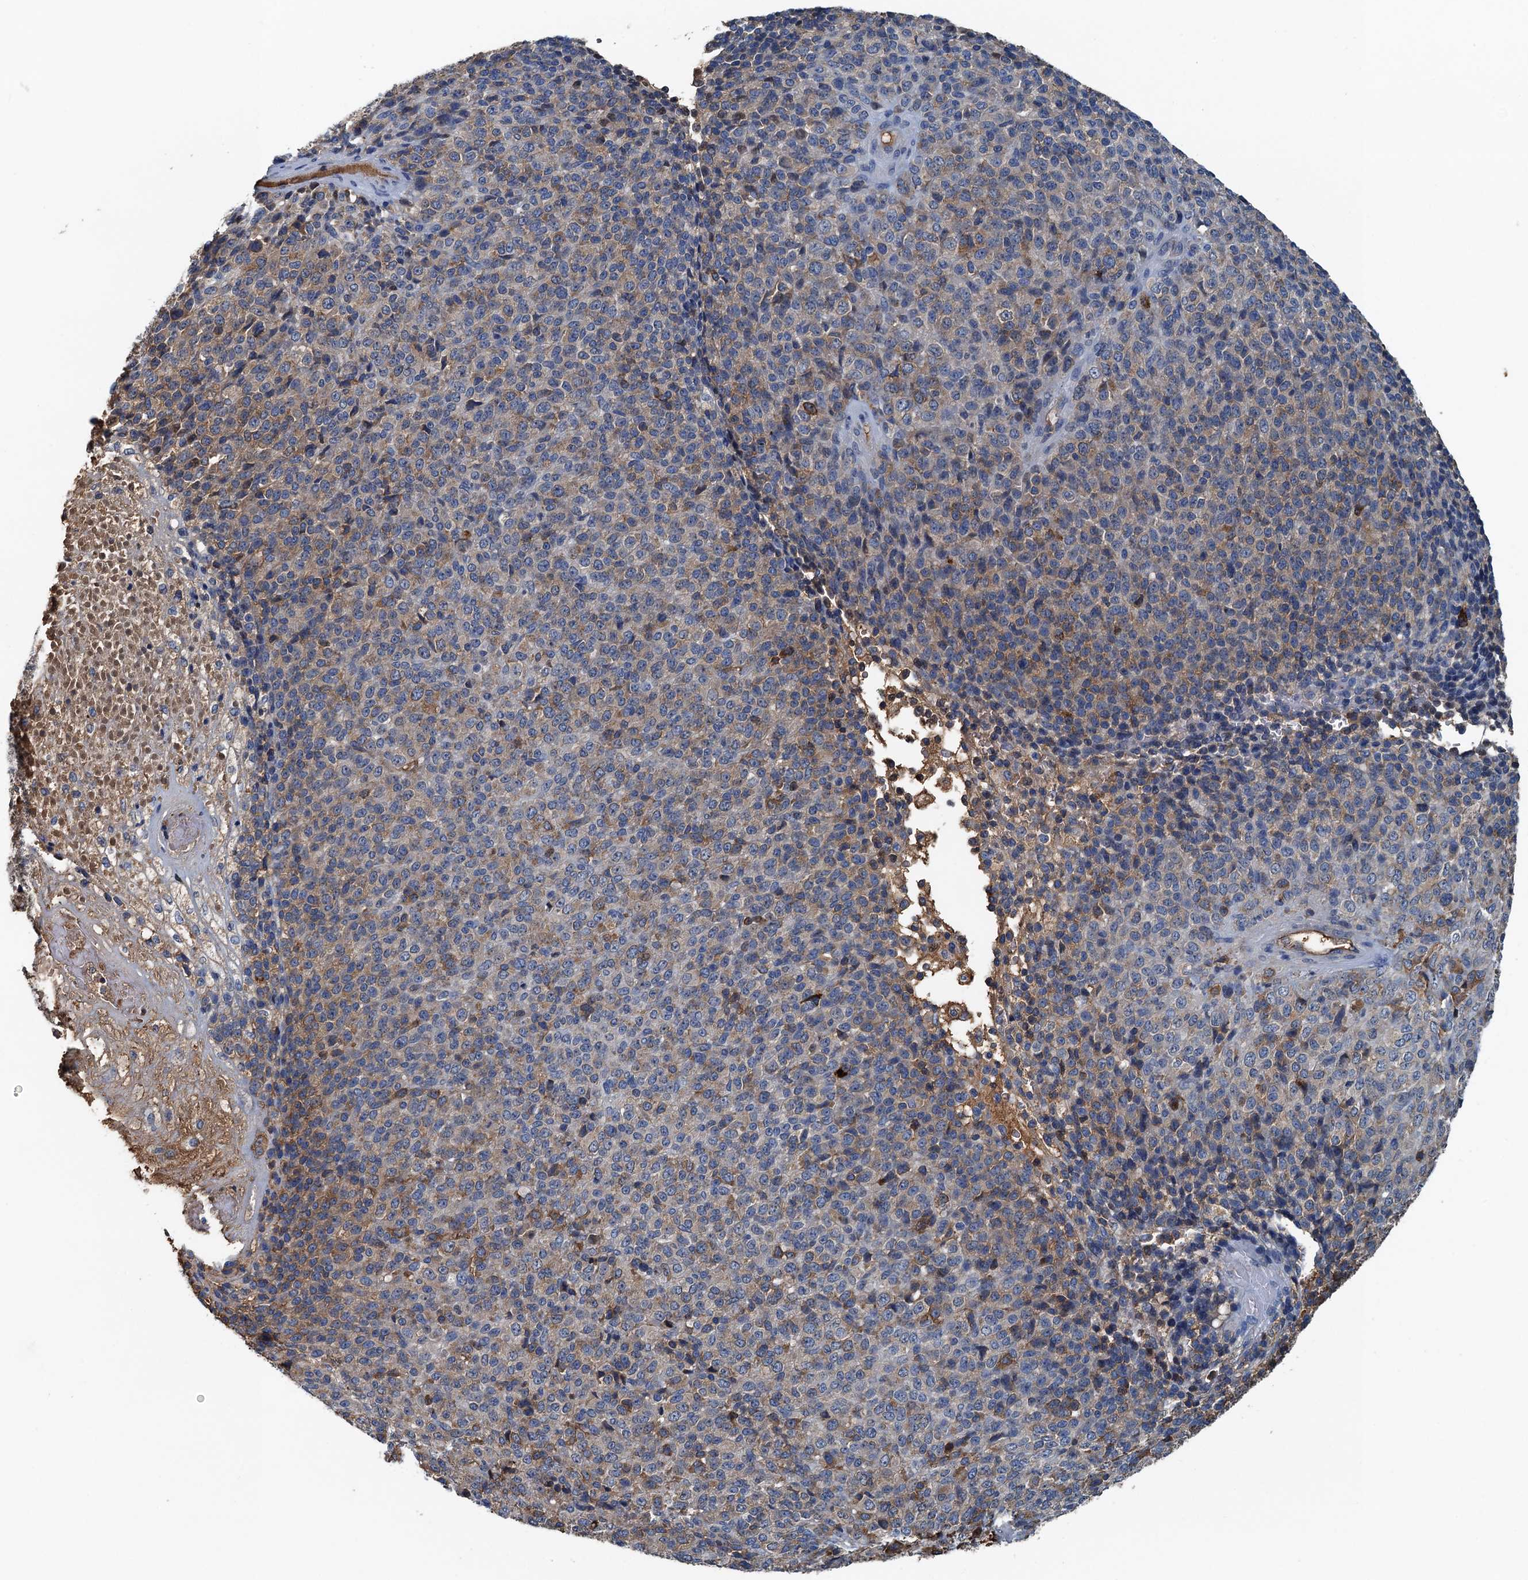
{"staining": {"intensity": "weak", "quantity": "<25%", "location": "cytoplasmic/membranous"}, "tissue": "melanoma", "cell_type": "Tumor cells", "image_type": "cancer", "snomed": [{"axis": "morphology", "description": "Malignant melanoma, Metastatic site"}, {"axis": "topography", "description": "Brain"}], "caption": "Immunohistochemistry image of neoplastic tissue: human malignant melanoma (metastatic site) stained with DAB exhibits no significant protein staining in tumor cells.", "gene": "LSM14B", "patient": {"sex": "female", "age": 56}}